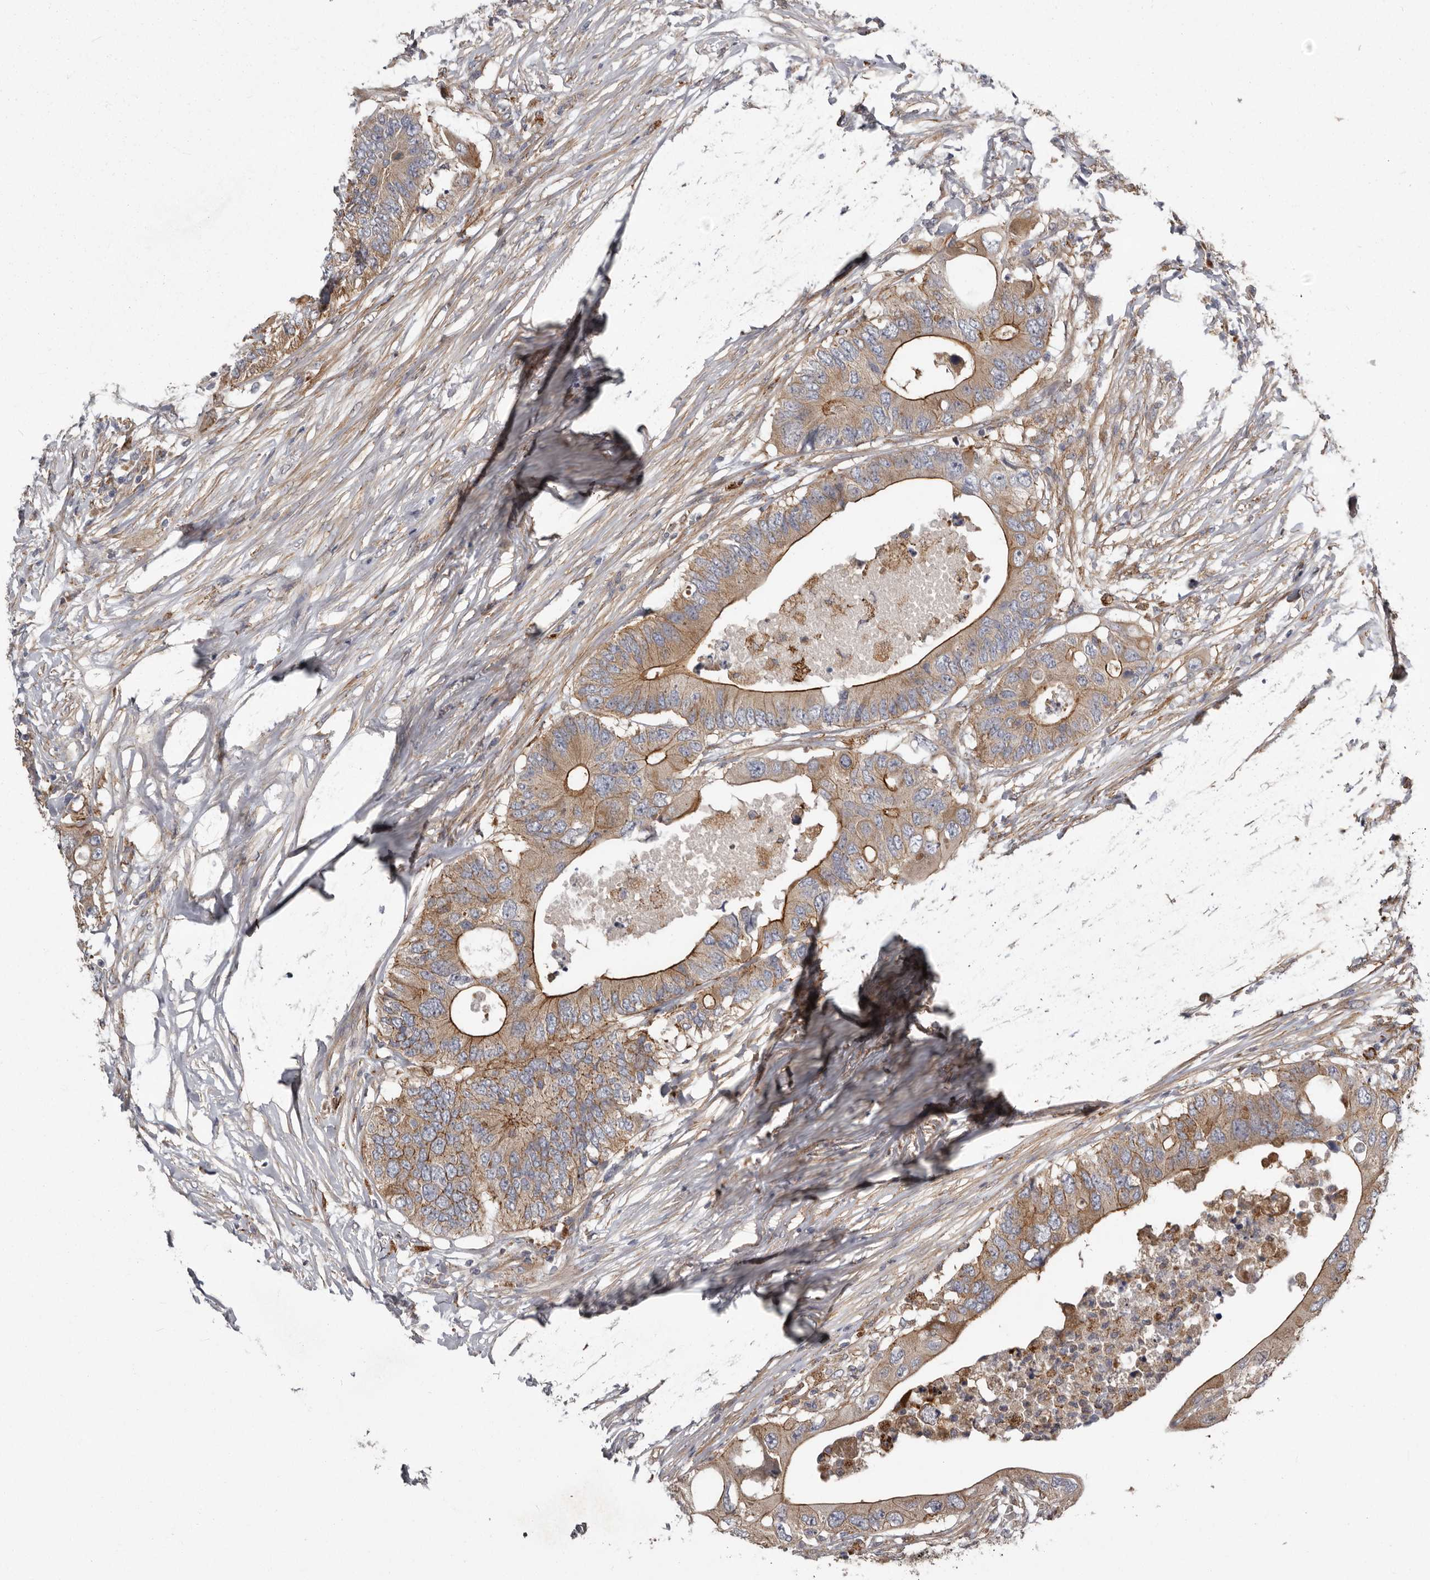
{"staining": {"intensity": "moderate", "quantity": ">75%", "location": "cytoplasmic/membranous"}, "tissue": "colorectal cancer", "cell_type": "Tumor cells", "image_type": "cancer", "snomed": [{"axis": "morphology", "description": "Adenocarcinoma, NOS"}, {"axis": "topography", "description": "Colon"}], "caption": "Colorectal cancer (adenocarcinoma) stained for a protein (brown) exhibits moderate cytoplasmic/membranous positive staining in approximately >75% of tumor cells.", "gene": "ENAH", "patient": {"sex": "male", "age": 71}}